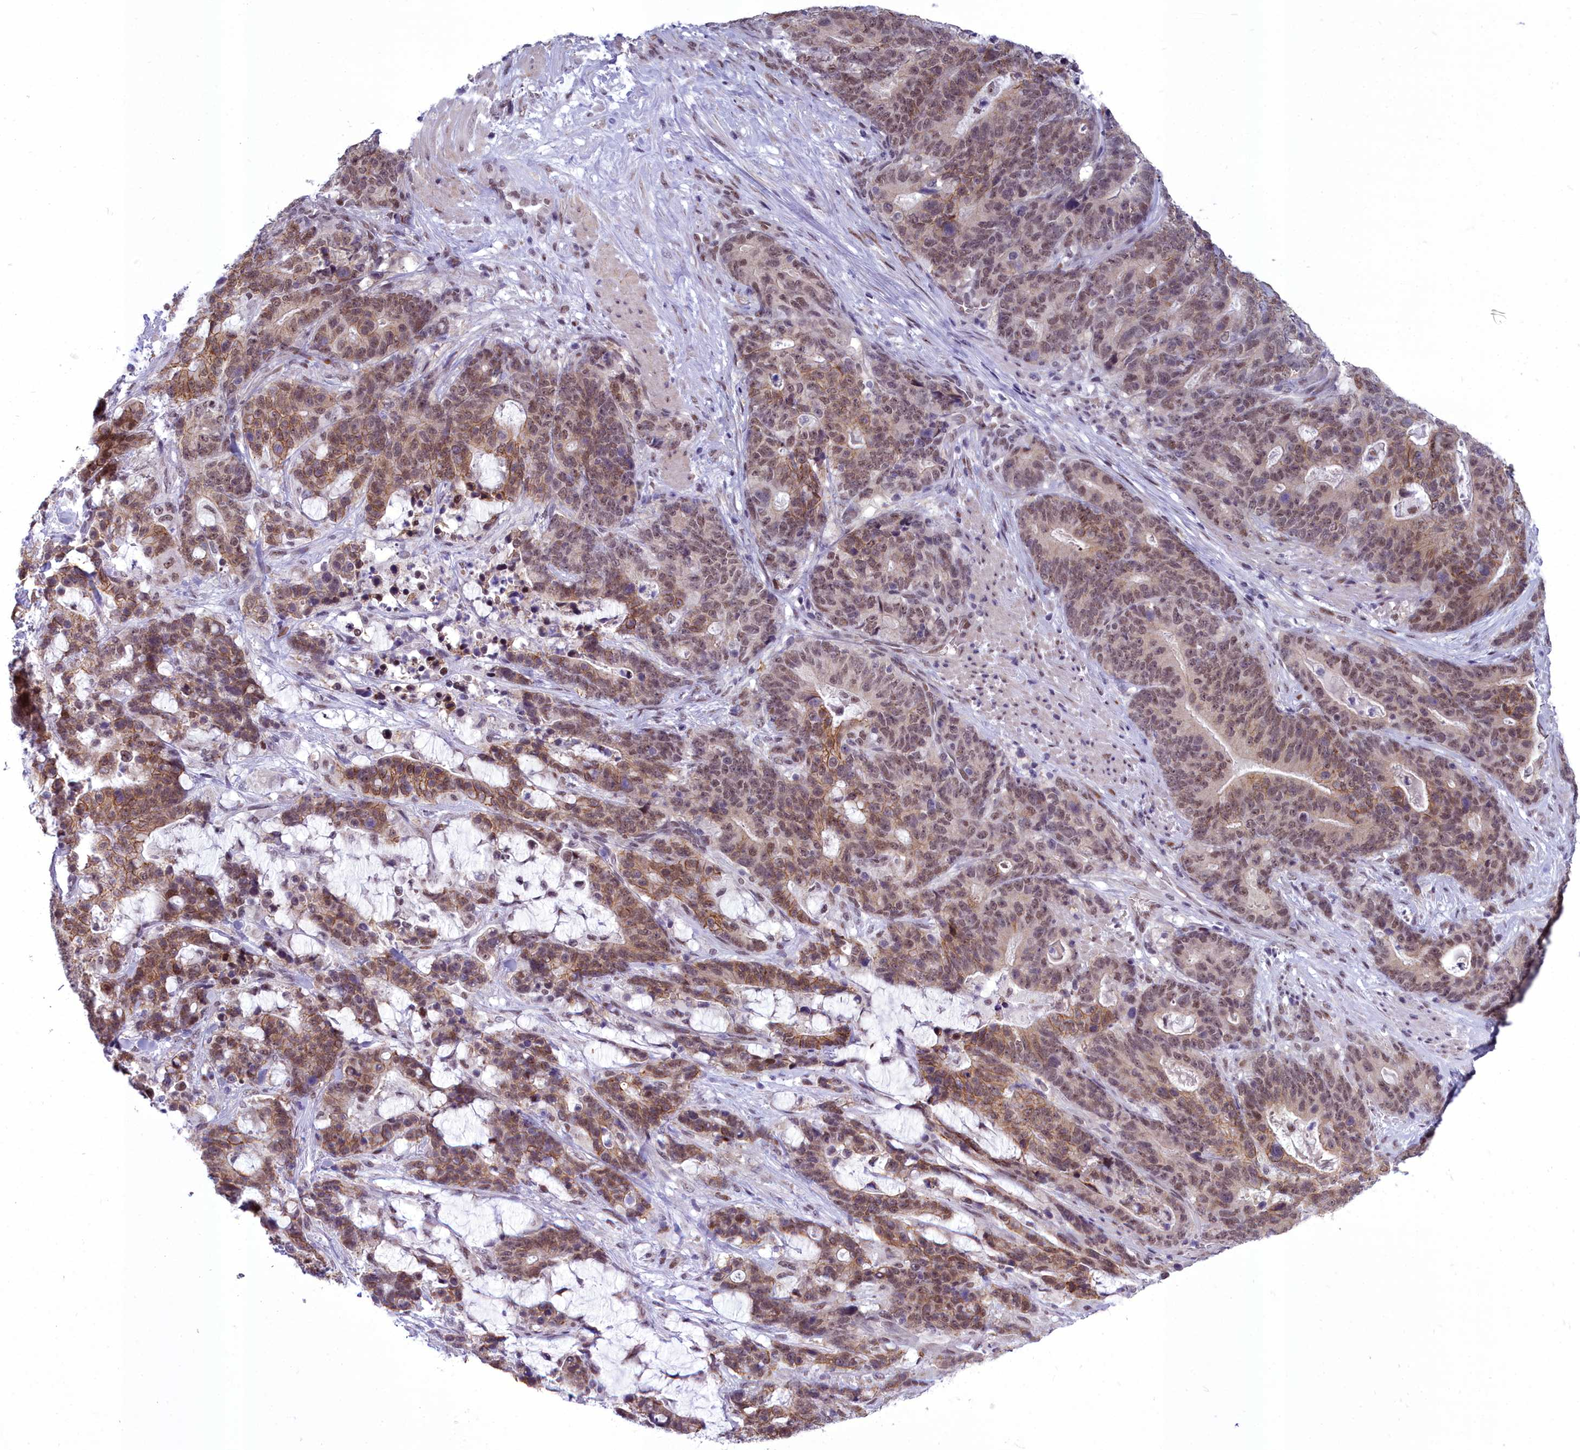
{"staining": {"intensity": "moderate", "quantity": ">75%", "location": "cytoplasmic/membranous,nuclear"}, "tissue": "stomach cancer", "cell_type": "Tumor cells", "image_type": "cancer", "snomed": [{"axis": "morphology", "description": "Adenocarcinoma, NOS"}, {"axis": "topography", "description": "Stomach"}], "caption": "A brown stain labels moderate cytoplasmic/membranous and nuclear expression of a protein in human stomach adenocarcinoma tumor cells.", "gene": "CEACAM19", "patient": {"sex": "female", "age": 76}}